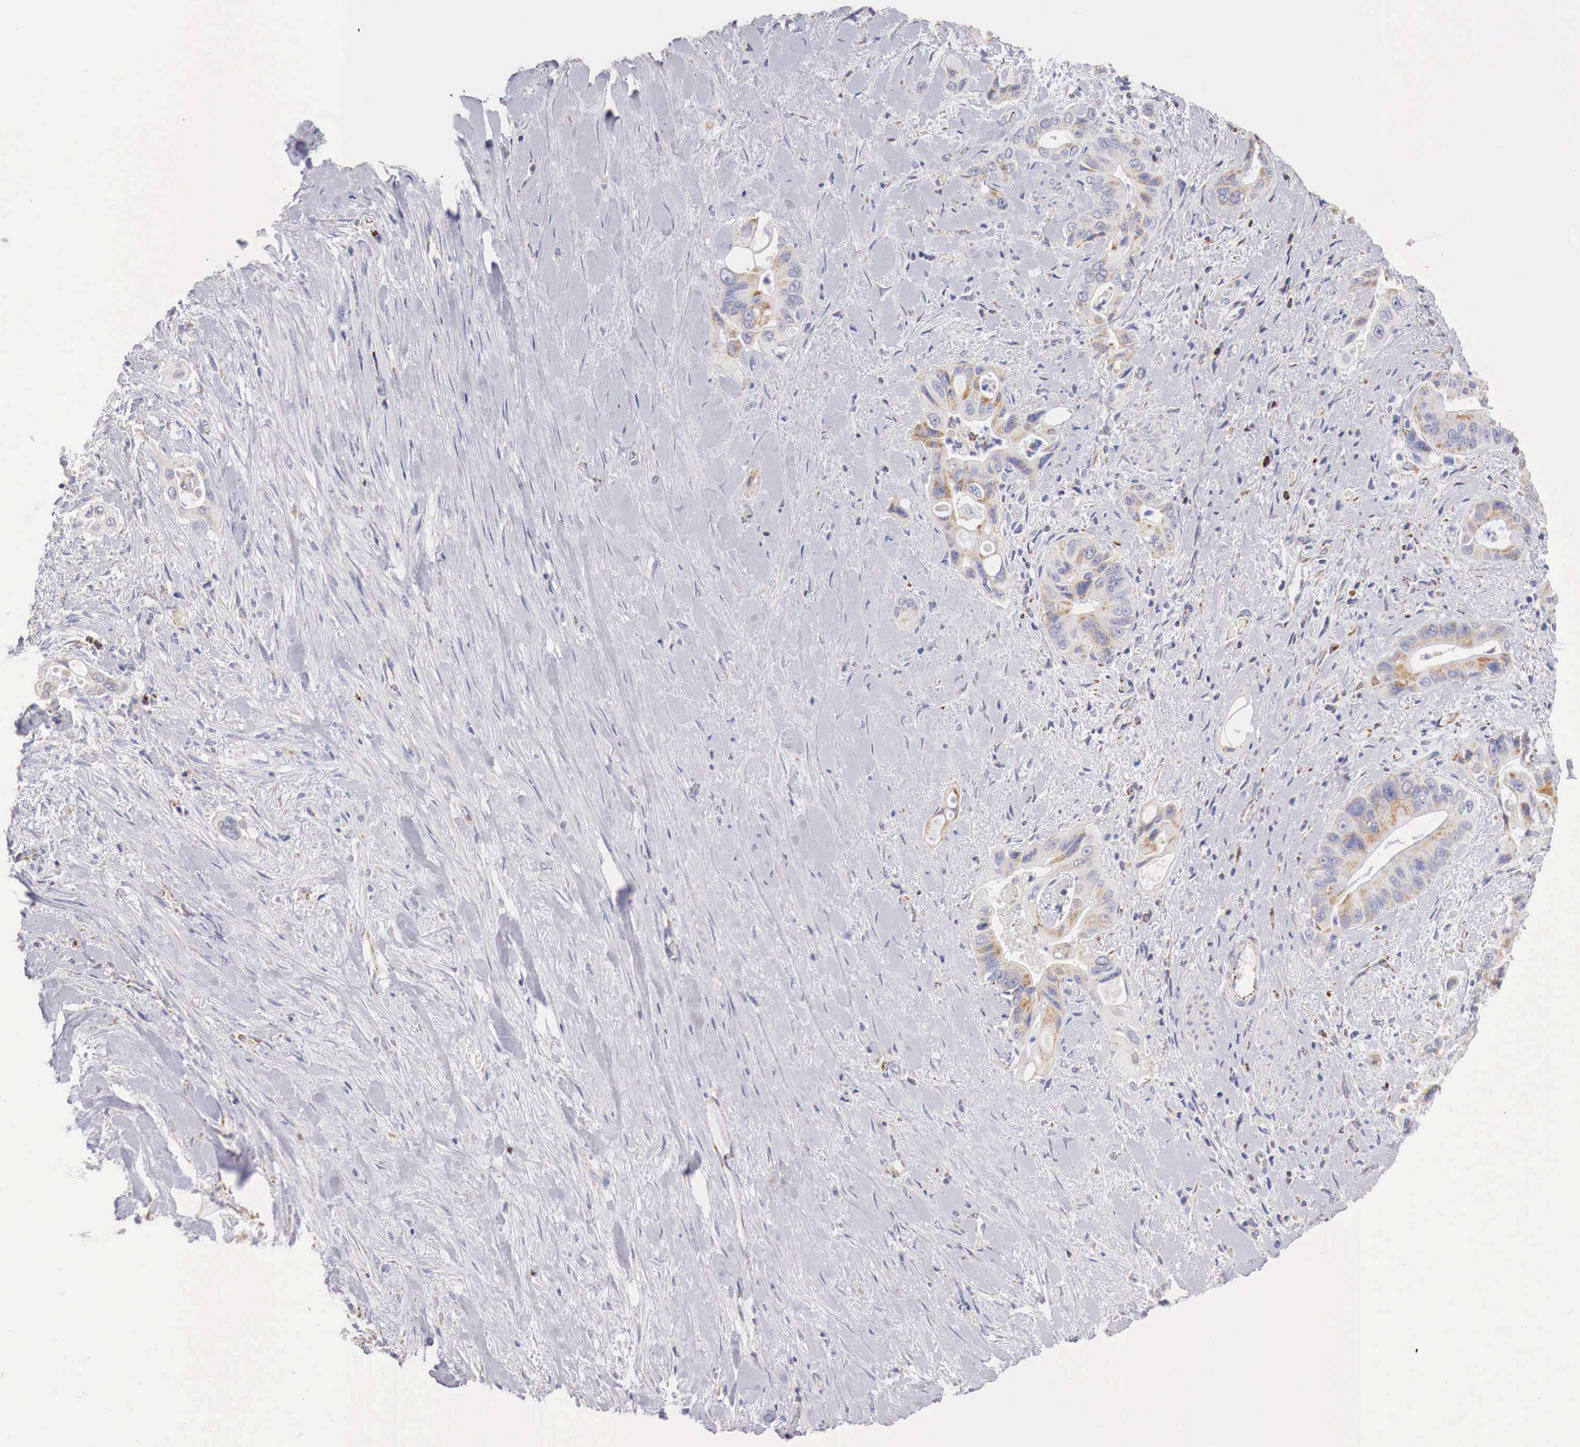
{"staining": {"intensity": "moderate", "quantity": "25%-75%", "location": "cytoplasmic/membranous"}, "tissue": "pancreatic cancer", "cell_type": "Tumor cells", "image_type": "cancer", "snomed": [{"axis": "morphology", "description": "Adenocarcinoma, NOS"}, {"axis": "topography", "description": "Pancreas"}], "caption": "This is a photomicrograph of IHC staining of pancreatic cancer, which shows moderate staining in the cytoplasmic/membranous of tumor cells.", "gene": "IDH3G", "patient": {"sex": "male", "age": 77}}